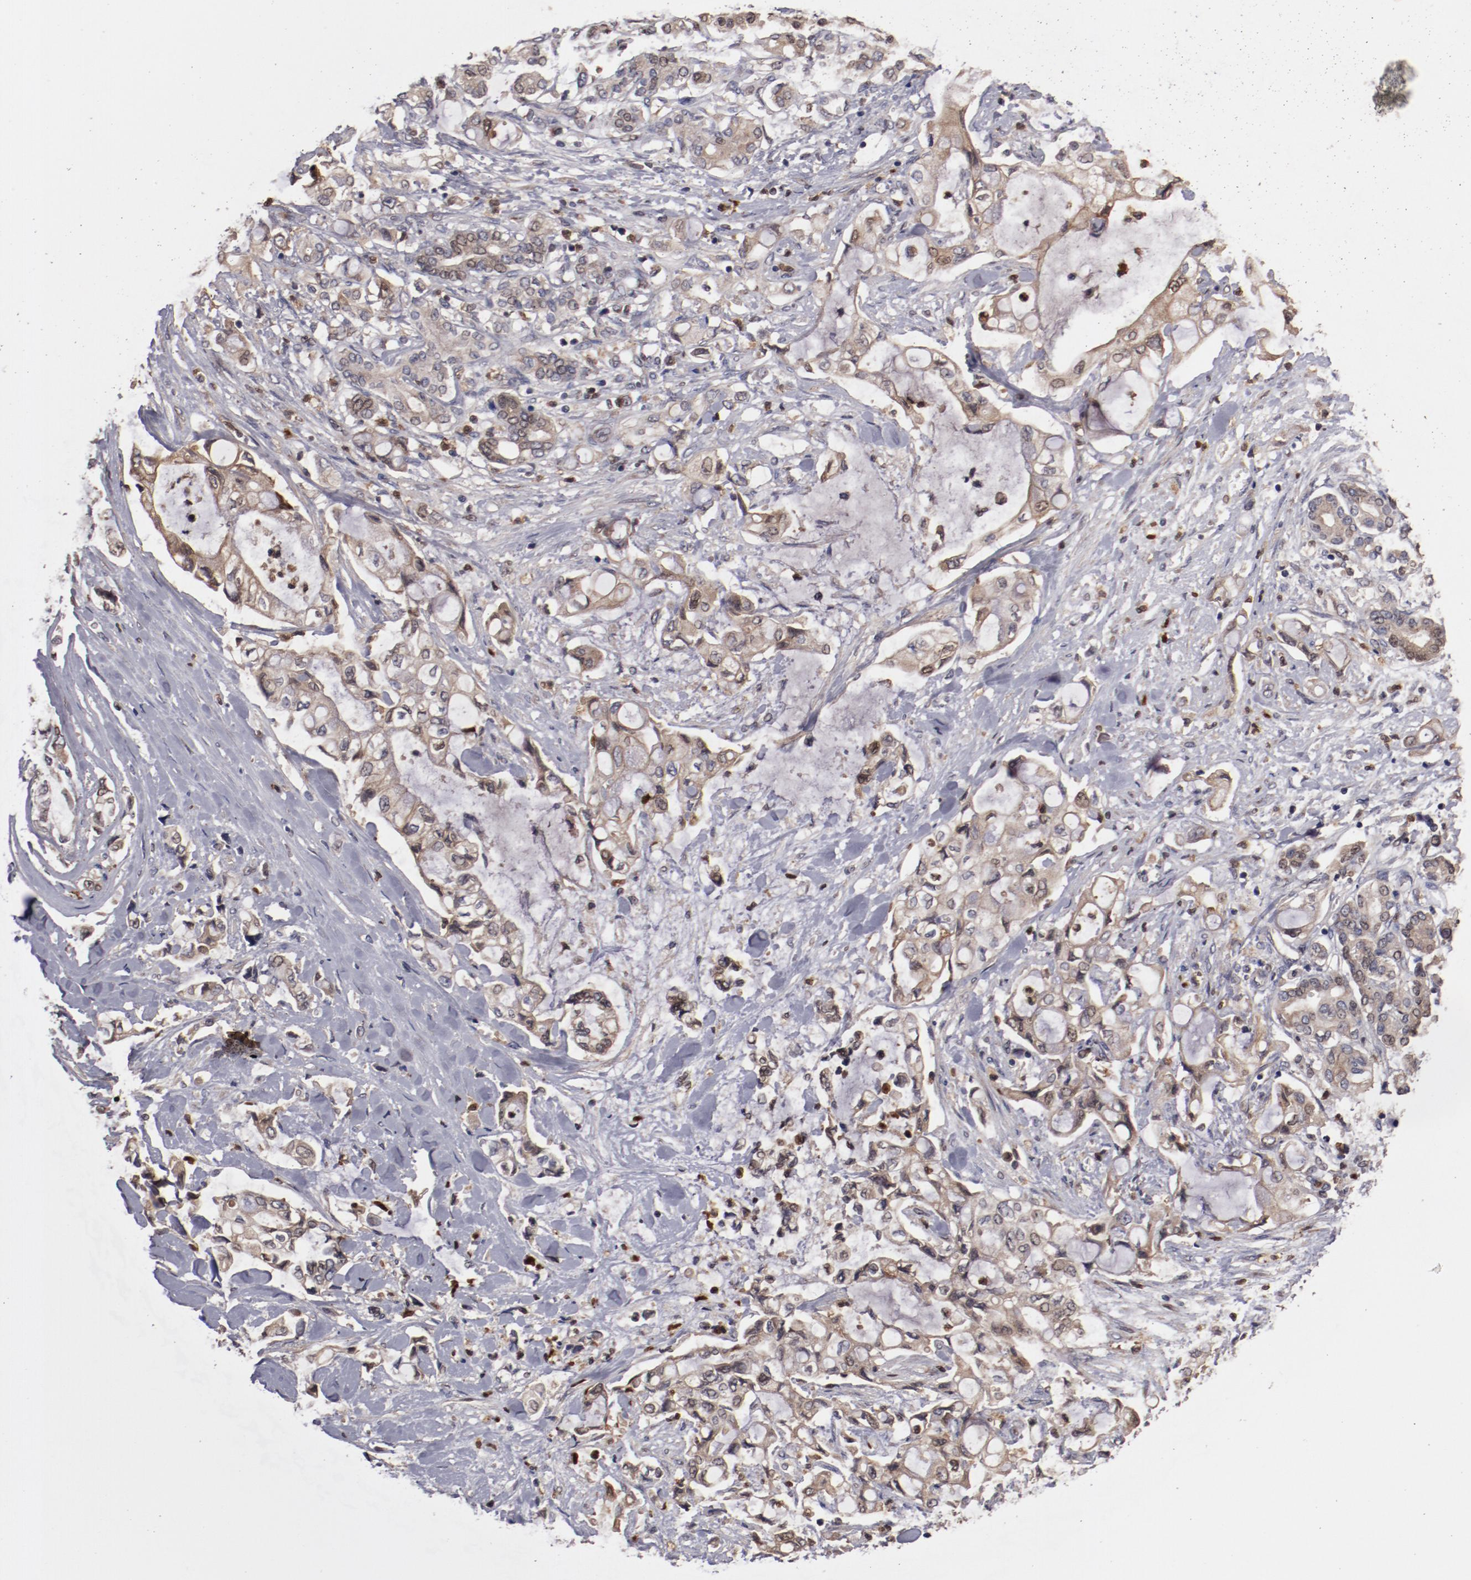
{"staining": {"intensity": "weak", "quantity": ">75%", "location": "cytoplasmic/membranous"}, "tissue": "pancreatic cancer", "cell_type": "Tumor cells", "image_type": "cancer", "snomed": [{"axis": "morphology", "description": "Adenocarcinoma, NOS"}, {"axis": "topography", "description": "Pancreas"}], "caption": "Pancreatic cancer (adenocarcinoma) tissue exhibits weak cytoplasmic/membranous staining in about >75% of tumor cells (brown staining indicates protein expression, while blue staining denotes nuclei).", "gene": "SERPINA7", "patient": {"sex": "female", "age": 70}}